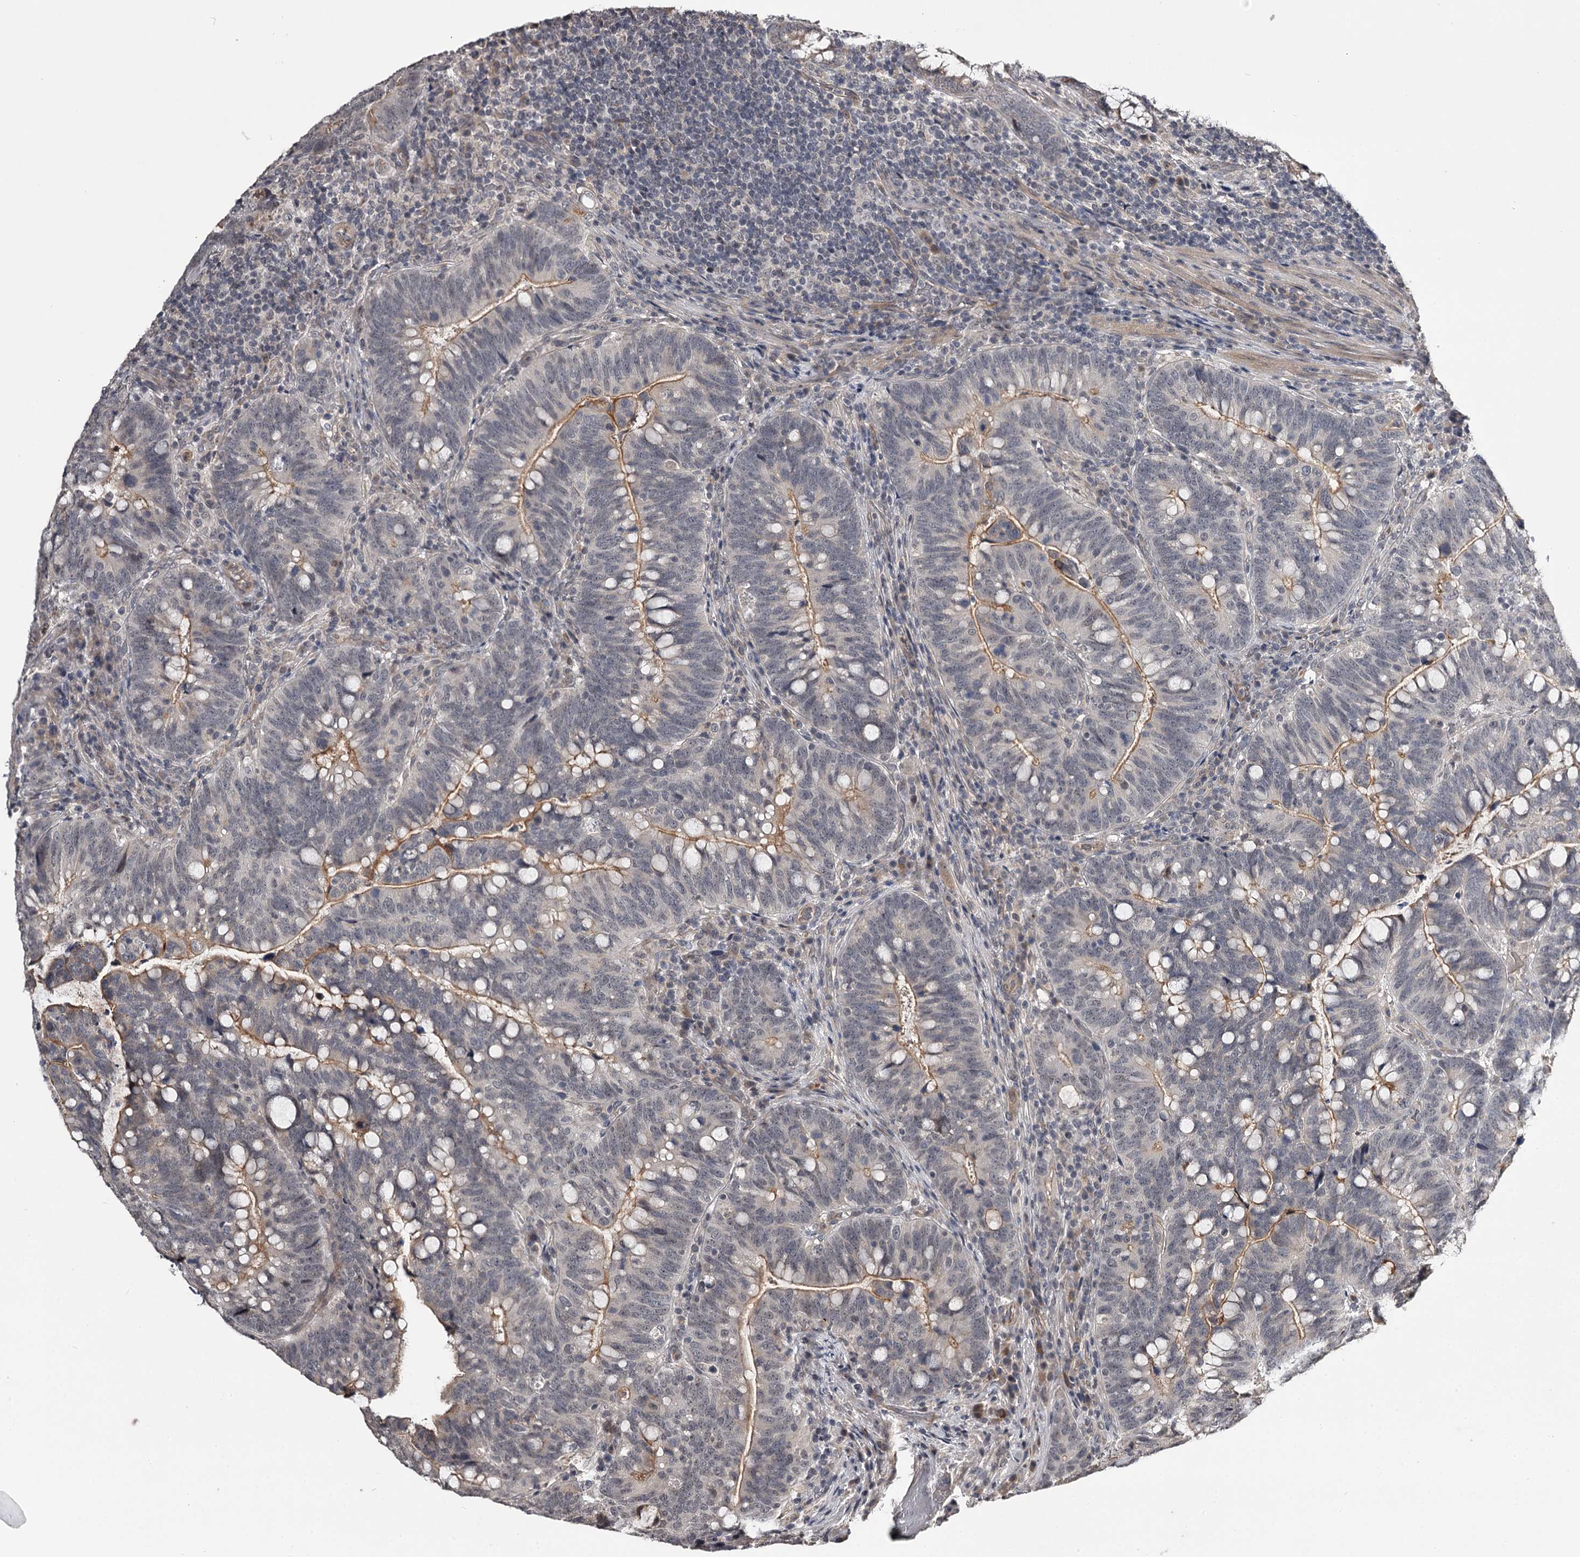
{"staining": {"intensity": "moderate", "quantity": ">75%", "location": "cytoplasmic/membranous"}, "tissue": "colorectal cancer", "cell_type": "Tumor cells", "image_type": "cancer", "snomed": [{"axis": "morphology", "description": "Normal tissue, NOS"}, {"axis": "morphology", "description": "Adenocarcinoma, NOS"}, {"axis": "topography", "description": "Colon"}], "caption": "Adenocarcinoma (colorectal) stained with immunohistochemistry exhibits moderate cytoplasmic/membranous positivity in about >75% of tumor cells.", "gene": "CWF19L2", "patient": {"sex": "female", "age": 66}}